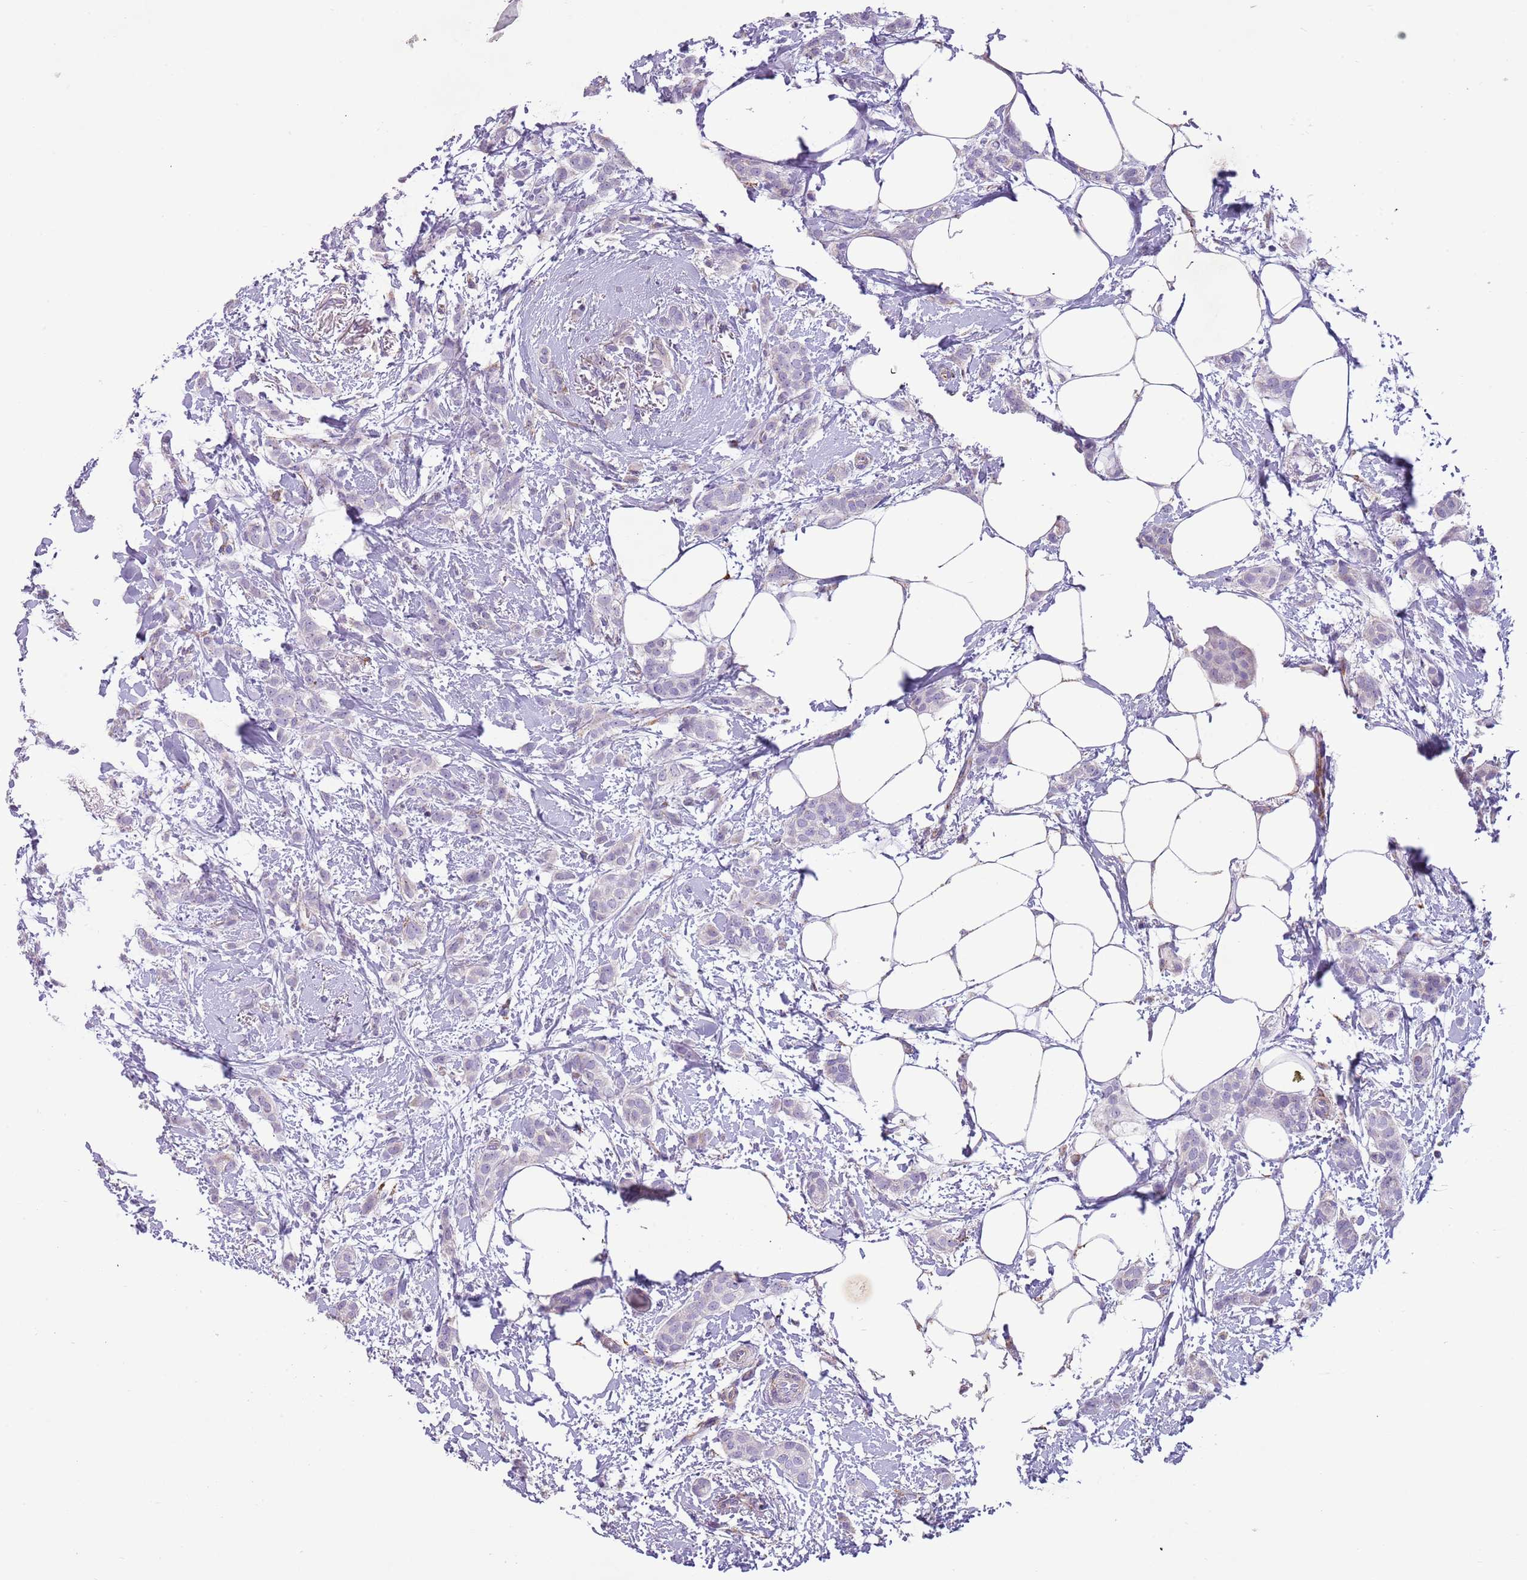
{"staining": {"intensity": "negative", "quantity": "none", "location": "none"}, "tissue": "breast cancer", "cell_type": "Tumor cells", "image_type": "cancer", "snomed": [{"axis": "morphology", "description": "Duct carcinoma"}, {"axis": "topography", "description": "Breast"}], "caption": "DAB (3,3'-diaminobenzidine) immunohistochemical staining of human breast cancer demonstrates no significant expression in tumor cells.", "gene": "RNF222", "patient": {"sex": "female", "age": 72}}